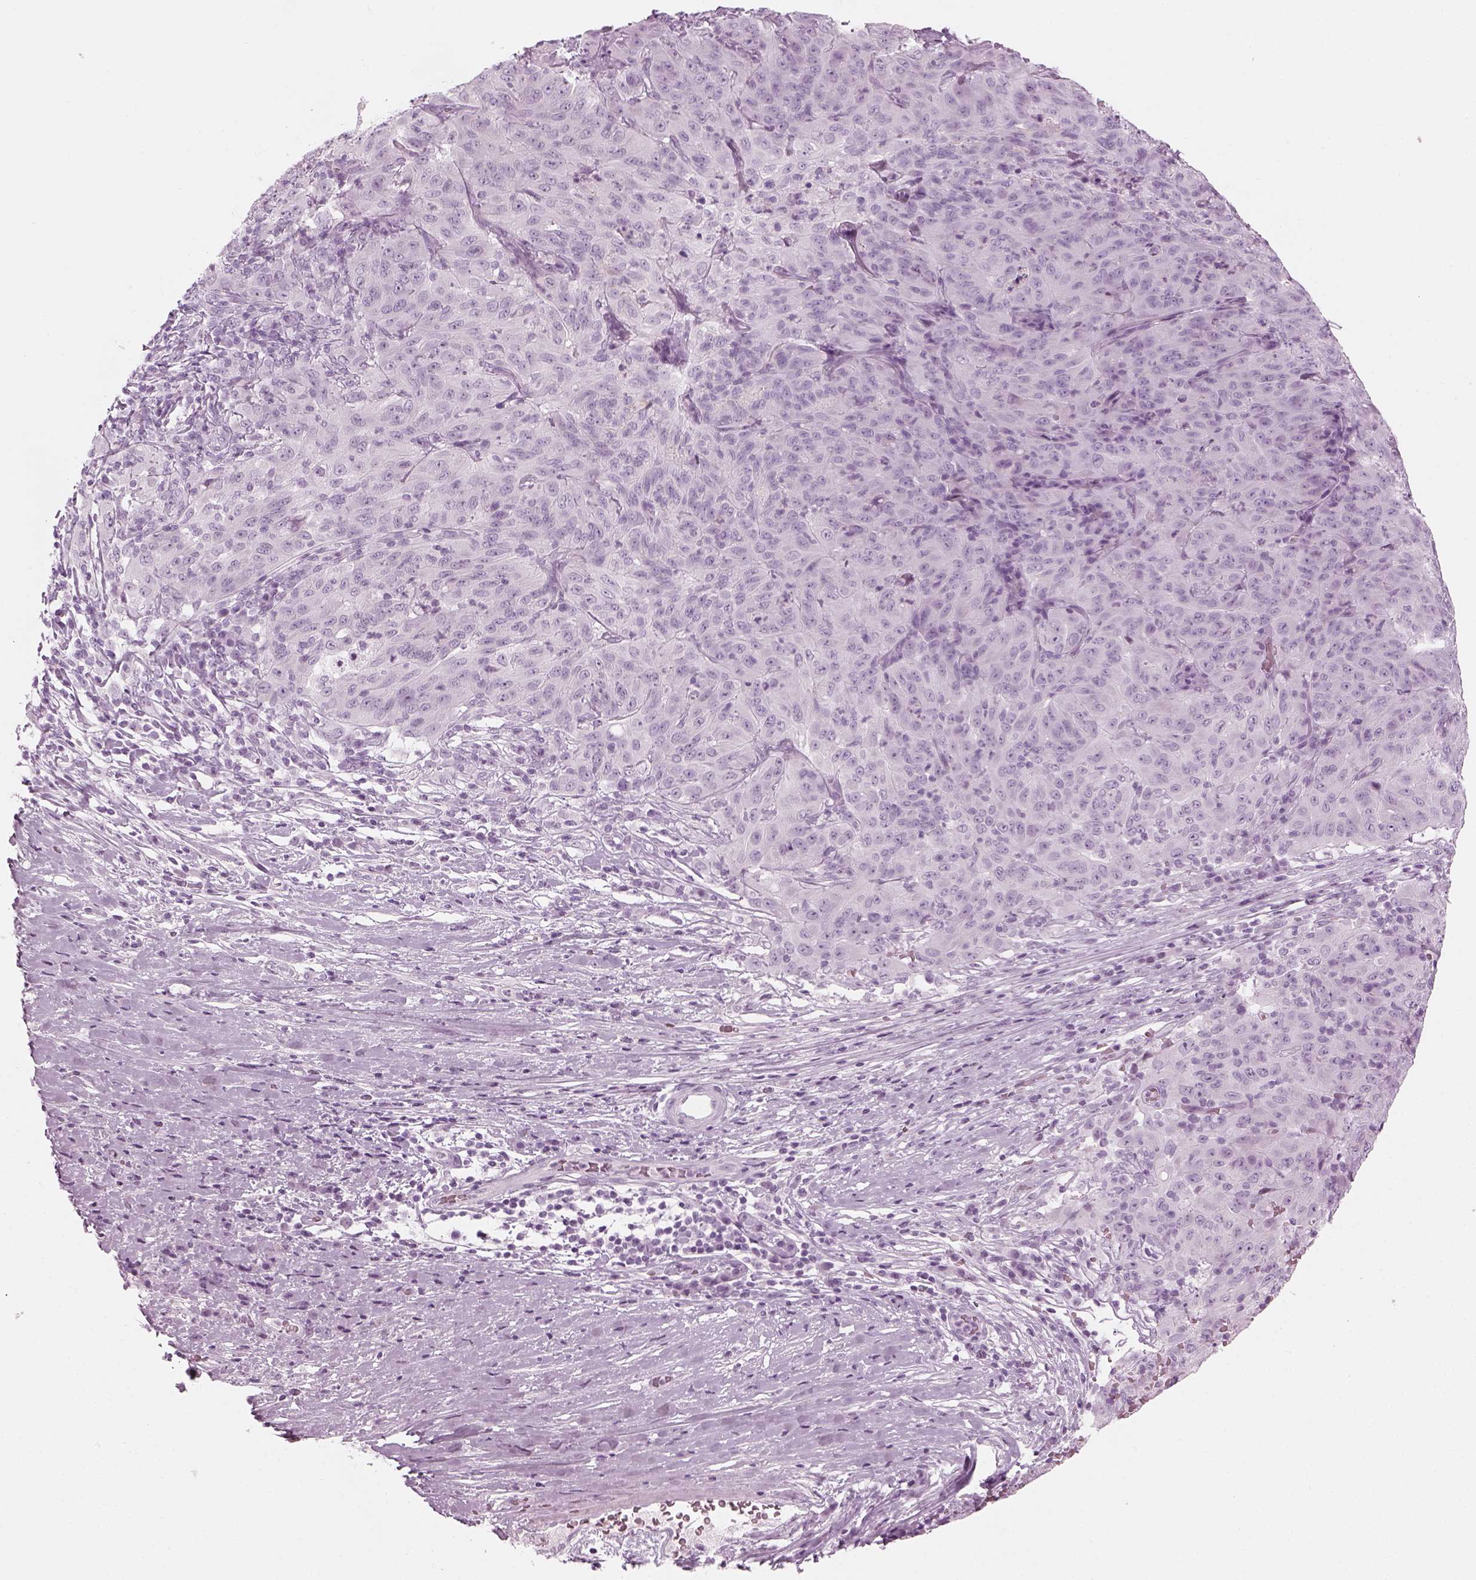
{"staining": {"intensity": "negative", "quantity": "none", "location": "none"}, "tissue": "pancreatic cancer", "cell_type": "Tumor cells", "image_type": "cancer", "snomed": [{"axis": "morphology", "description": "Adenocarcinoma, NOS"}, {"axis": "topography", "description": "Pancreas"}], "caption": "Protein analysis of adenocarcinoma (pancreatic) reveals no significant positivity in tumor cells. The staining was performed using DAB to visualize the protein expression in brown, while the nuclei were stained in blue with hematoxylin (Magnification: 20x).", "gene": "SAG", "patient": {"sex": "male", "age": 63}}